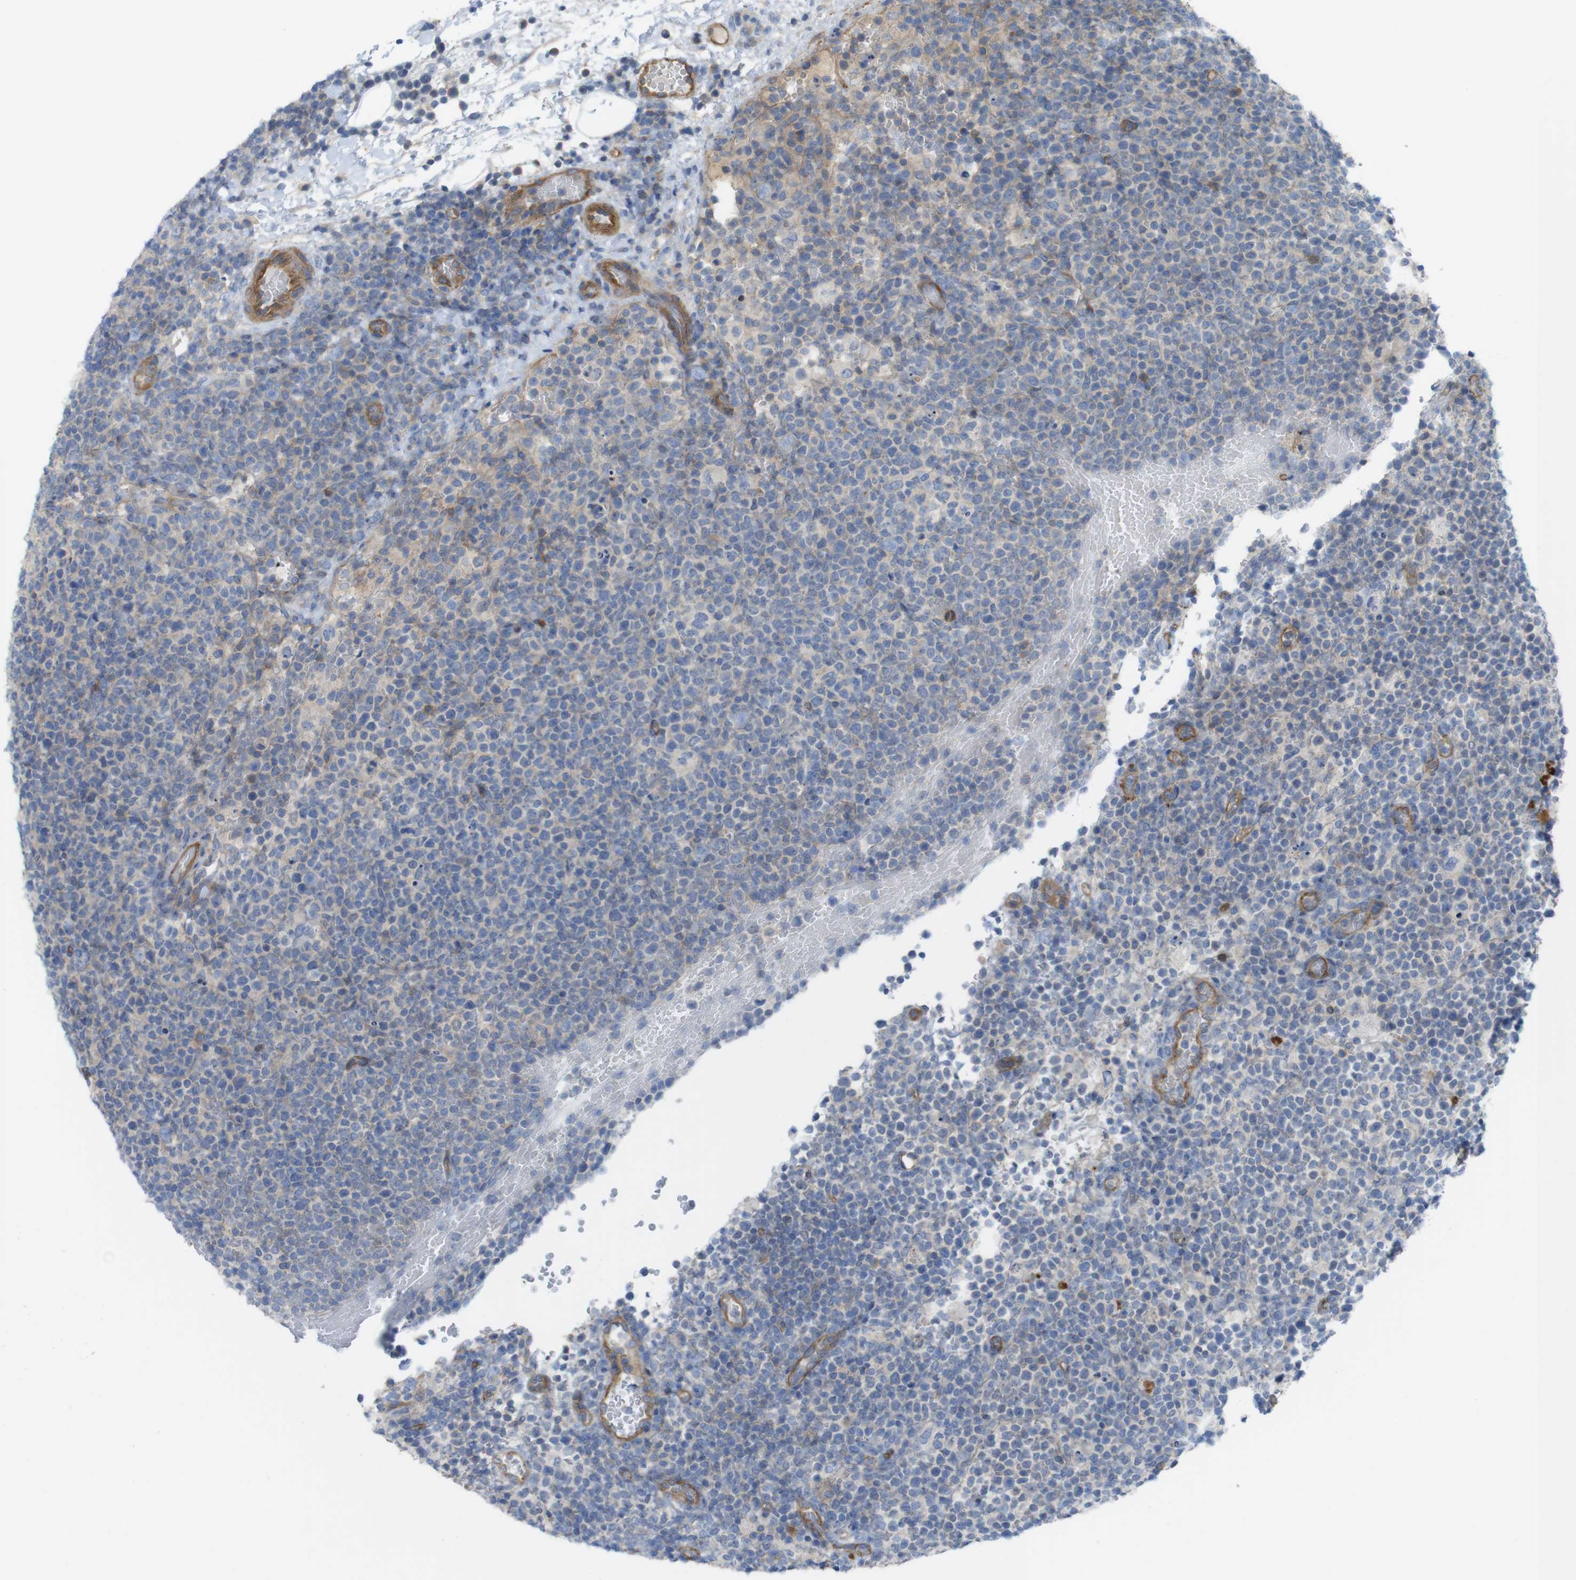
{"staining": {"intensity": "weak", "quantity": "25%-75%", "location": "cytoplasmic/membranous"}, "tissue": "lymphoma", "cell_type": "Tumor cells", "image_type": "cancer", "snomed": [{"axis": "morphology", "description": "Malignant lymphoma, non-Hodgkin's type, High grade"}, {"axis": "topography", "description": "Lymph node"}], "caption": "Immunohistochemical staining of human lymphoma shows low levels of weak cytoplasmic/membranous staining in about 25%-75% of tumor cells.", "gene": "PREX2", "patient": {"sex": "male", "age": 61}}